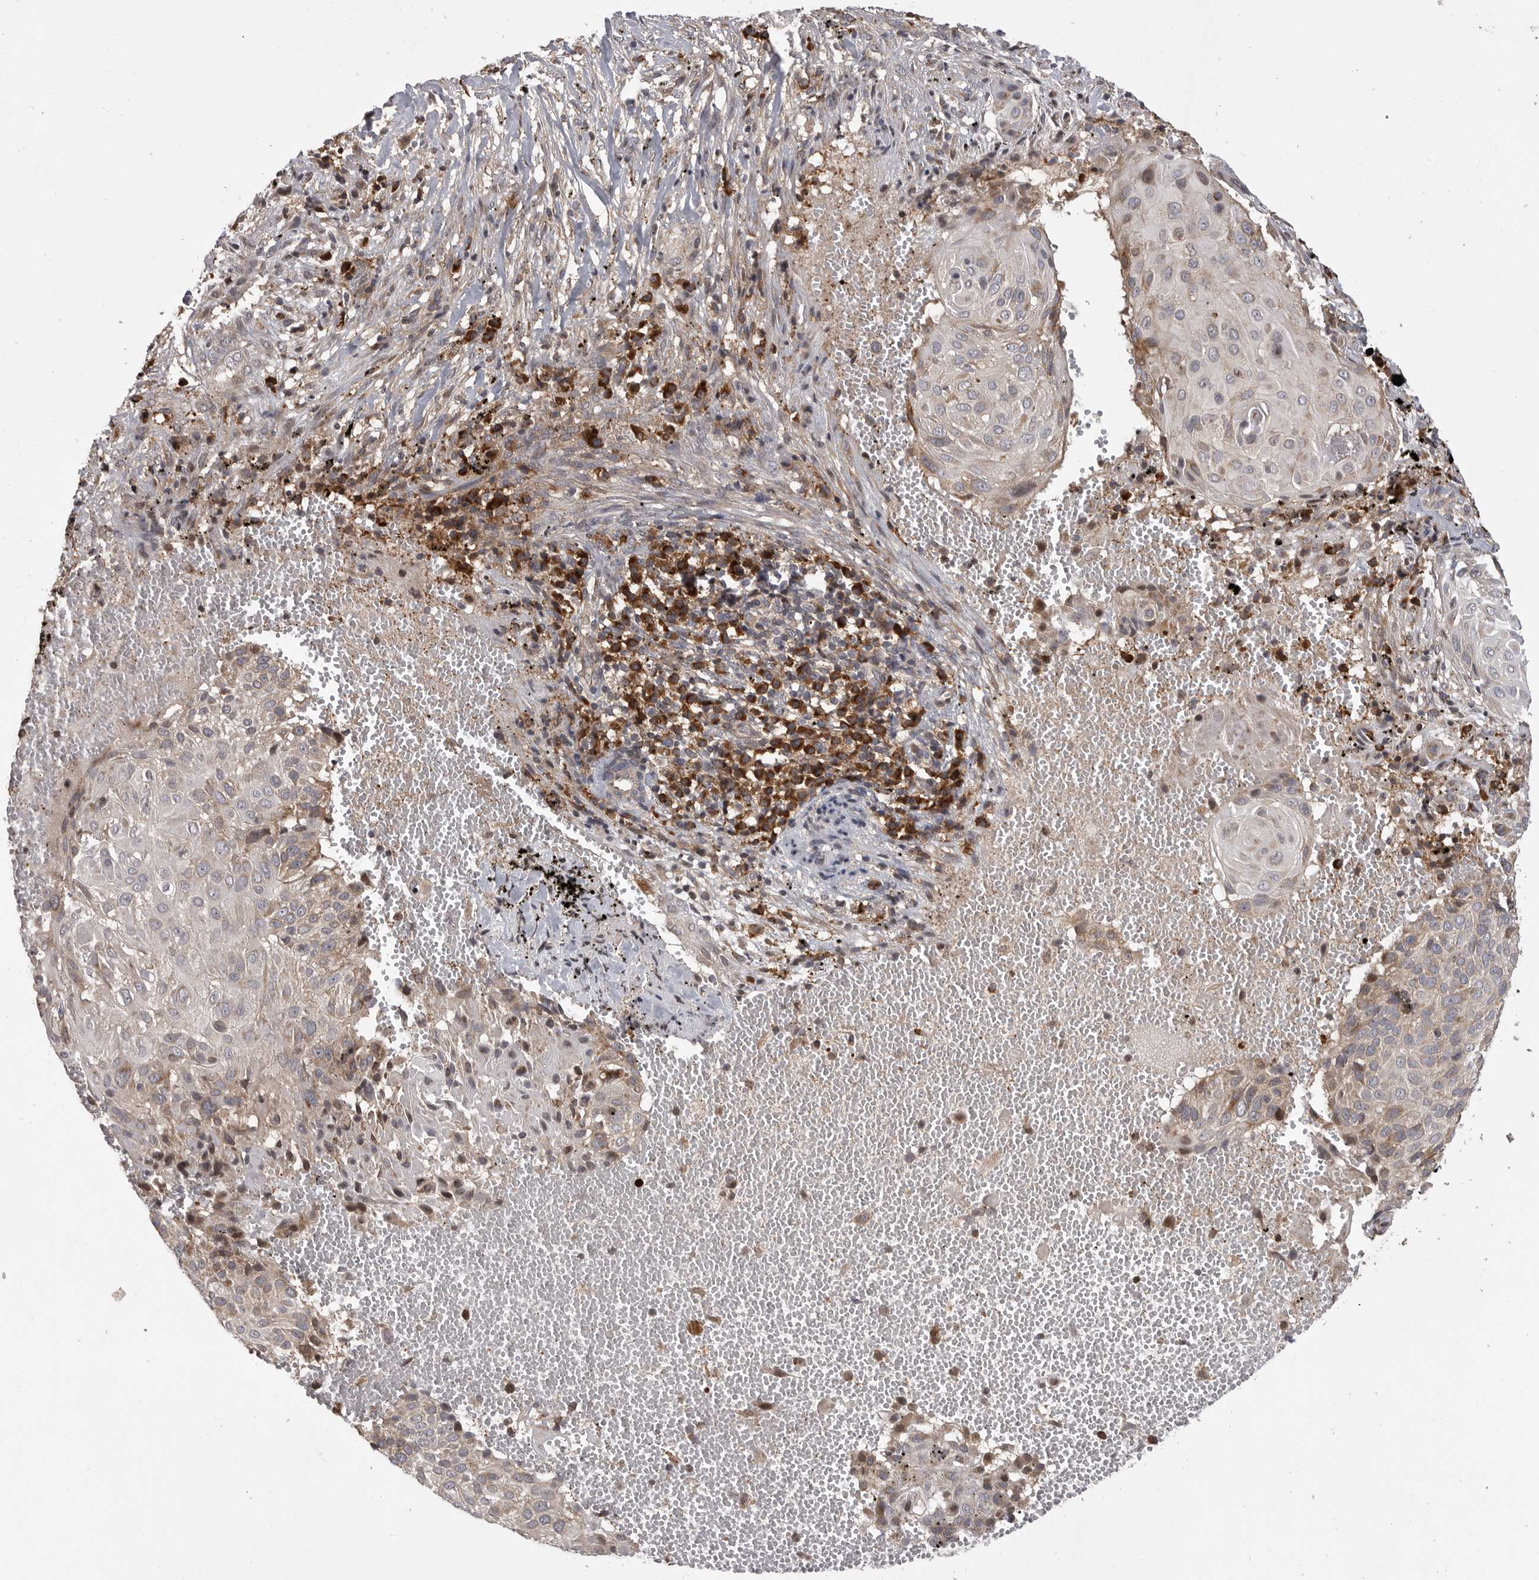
{"staining": {"intensity": "negative", "quantity": "none", "location": "none"}, "tissue": "cervical cancer", "cell_type": "Tumor cells", "image_type": "cancer", "snomed": [{"axis": "morphology", "description": "Squamous cell carcinoma, NOS"}, {"axis": "topography", "description": "Cervix"}], "caption": "Tumor cells show no significant positivity in squamous cell carcinoma (cervical). Brightfield microscopy of IHC stained with DAB (brown) and hematoxylin (blue), captured at high magnification.", "gene": "OXR1", "patient": {"sex": "female", "age": 74}}